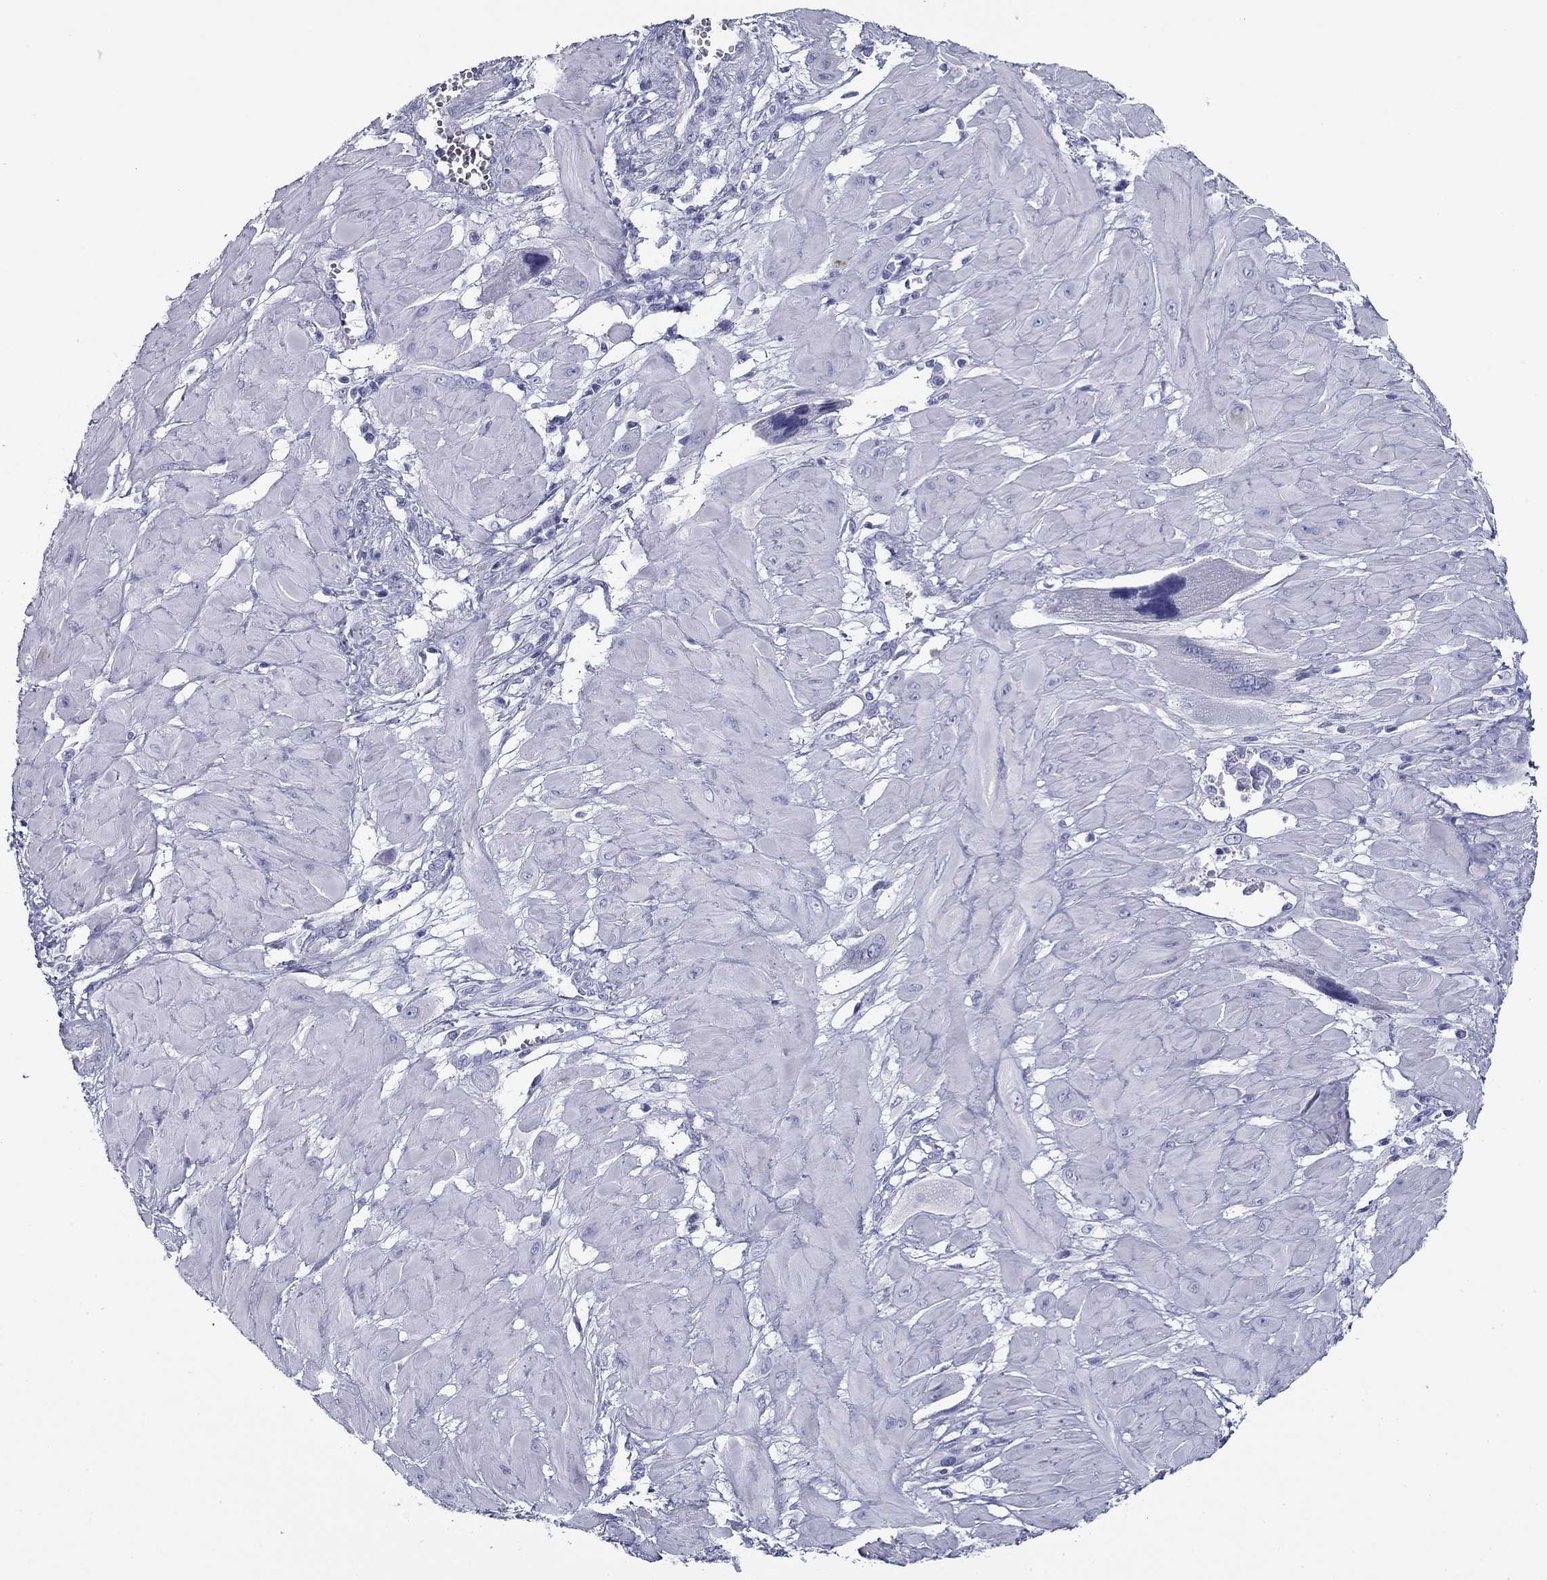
{"staining": {"intensity": "negative", "quantity": "none", "location": "none"}, "tissue": "cervical cancer", "cell_type": "Tumor cells", "image_type": "cancer", "snomed": [{"axis": "morphology", "description": "Squamous cell carcinoma, NOS"}, {"axis": "topography", "description": "Cervix"}], "caption": "Immunohistochemistry photomicrograph of human cervical cancer stained for a protein (brown), which reveals no positivity in tumor cells.", "gene": "ZP2", "patient": {"sex": "female", "age": 34}}